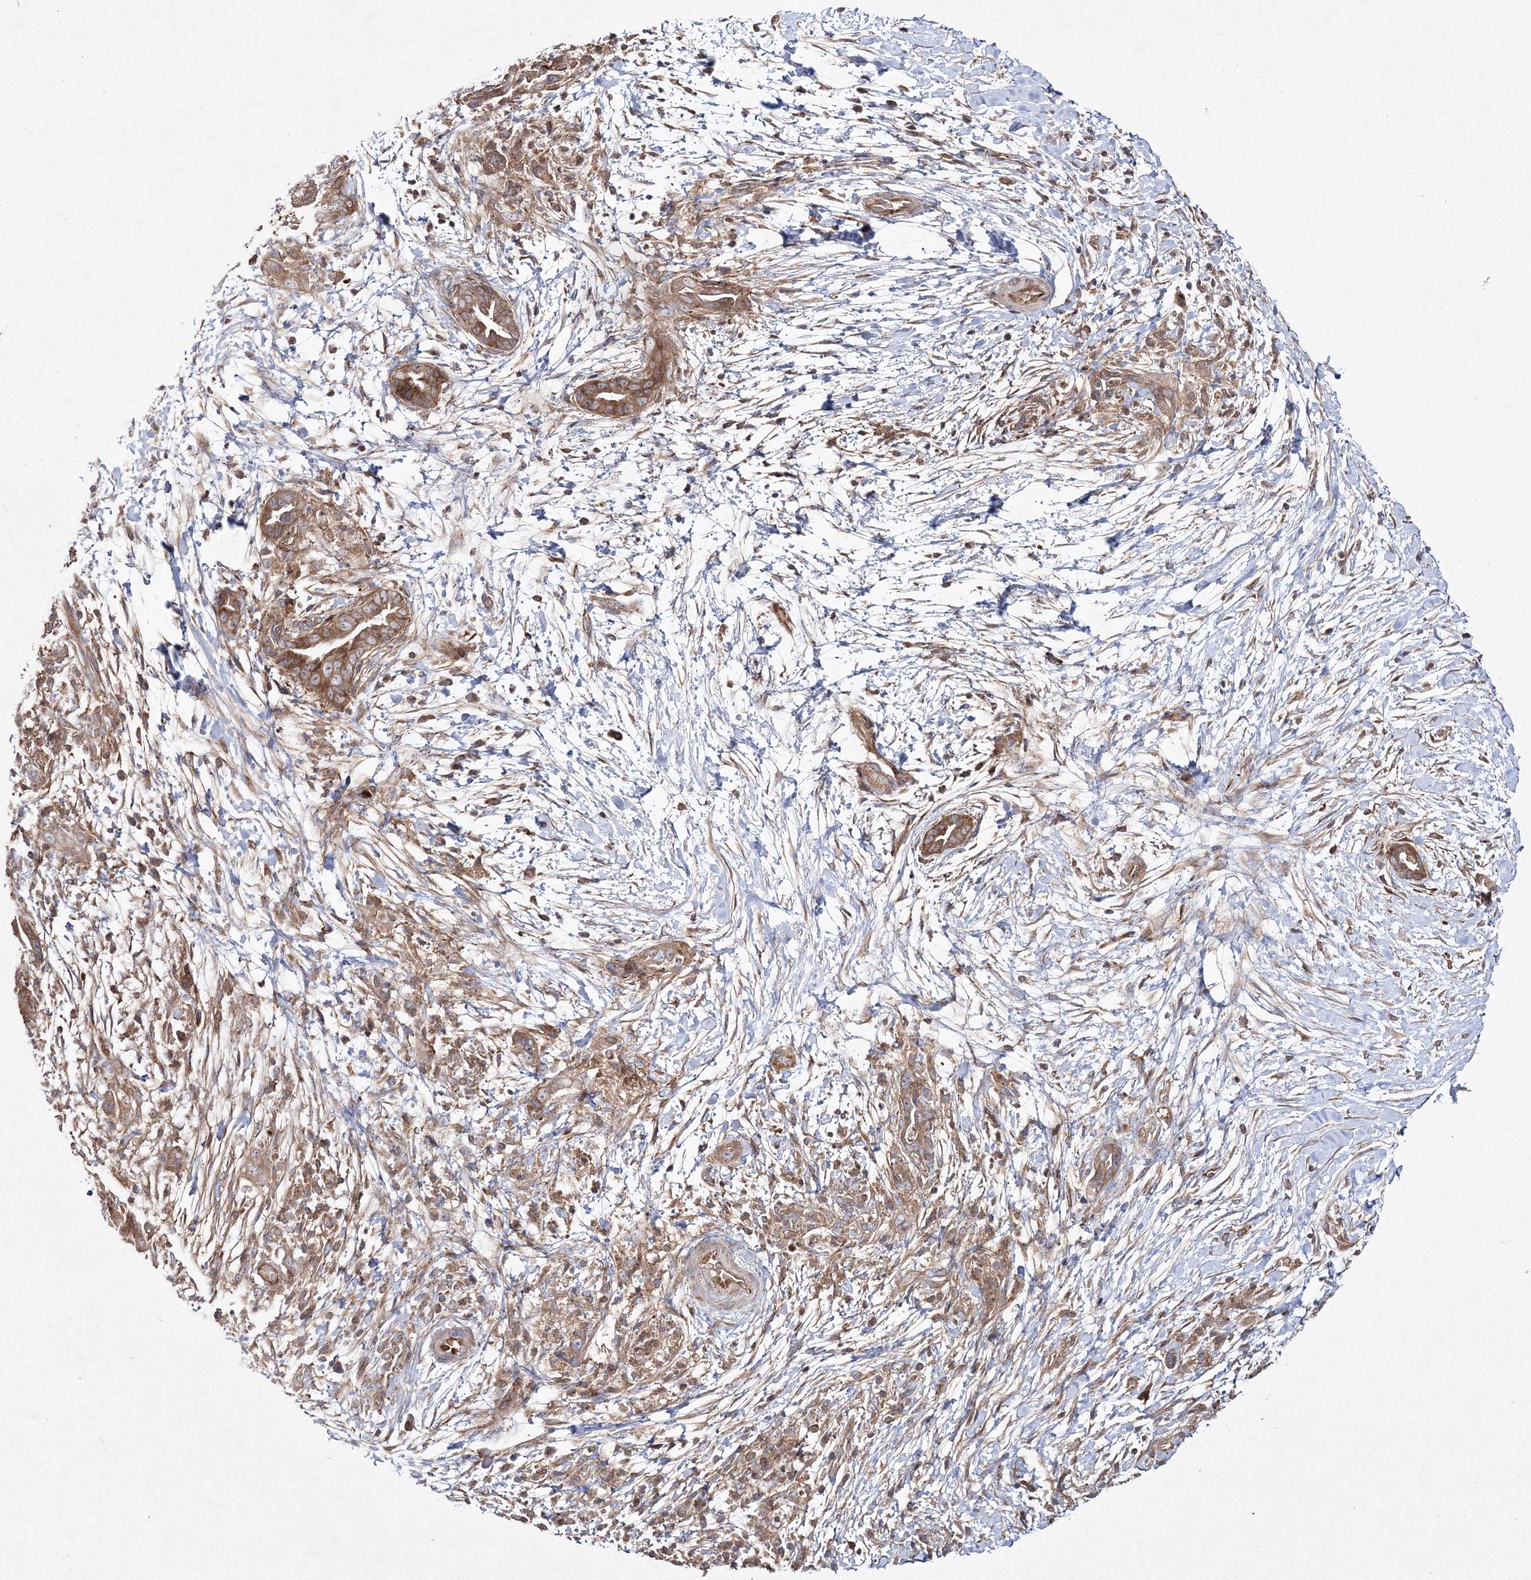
{"staining": {"intensity": "moderate", "quantity": ">75%", "location": "cytoplasmic/membranous"}, "tissue": "pancreatic cancer", "cell_type": "Tumor cells", "image_type": "cancer", "snomed": [{"axis": "morphology", "description": "Adenocarcinoma, NOS"}, {"axis": "topography", "description": "Pancreas"}], "caption": "Adenocarcinoma (pancreatic) stained for a protein exhibits moderate cytoplasmic/membranous positivity in tumor cells.", "gene": "DNAJC13", "patient": {"sex": "male", "age": 75}}